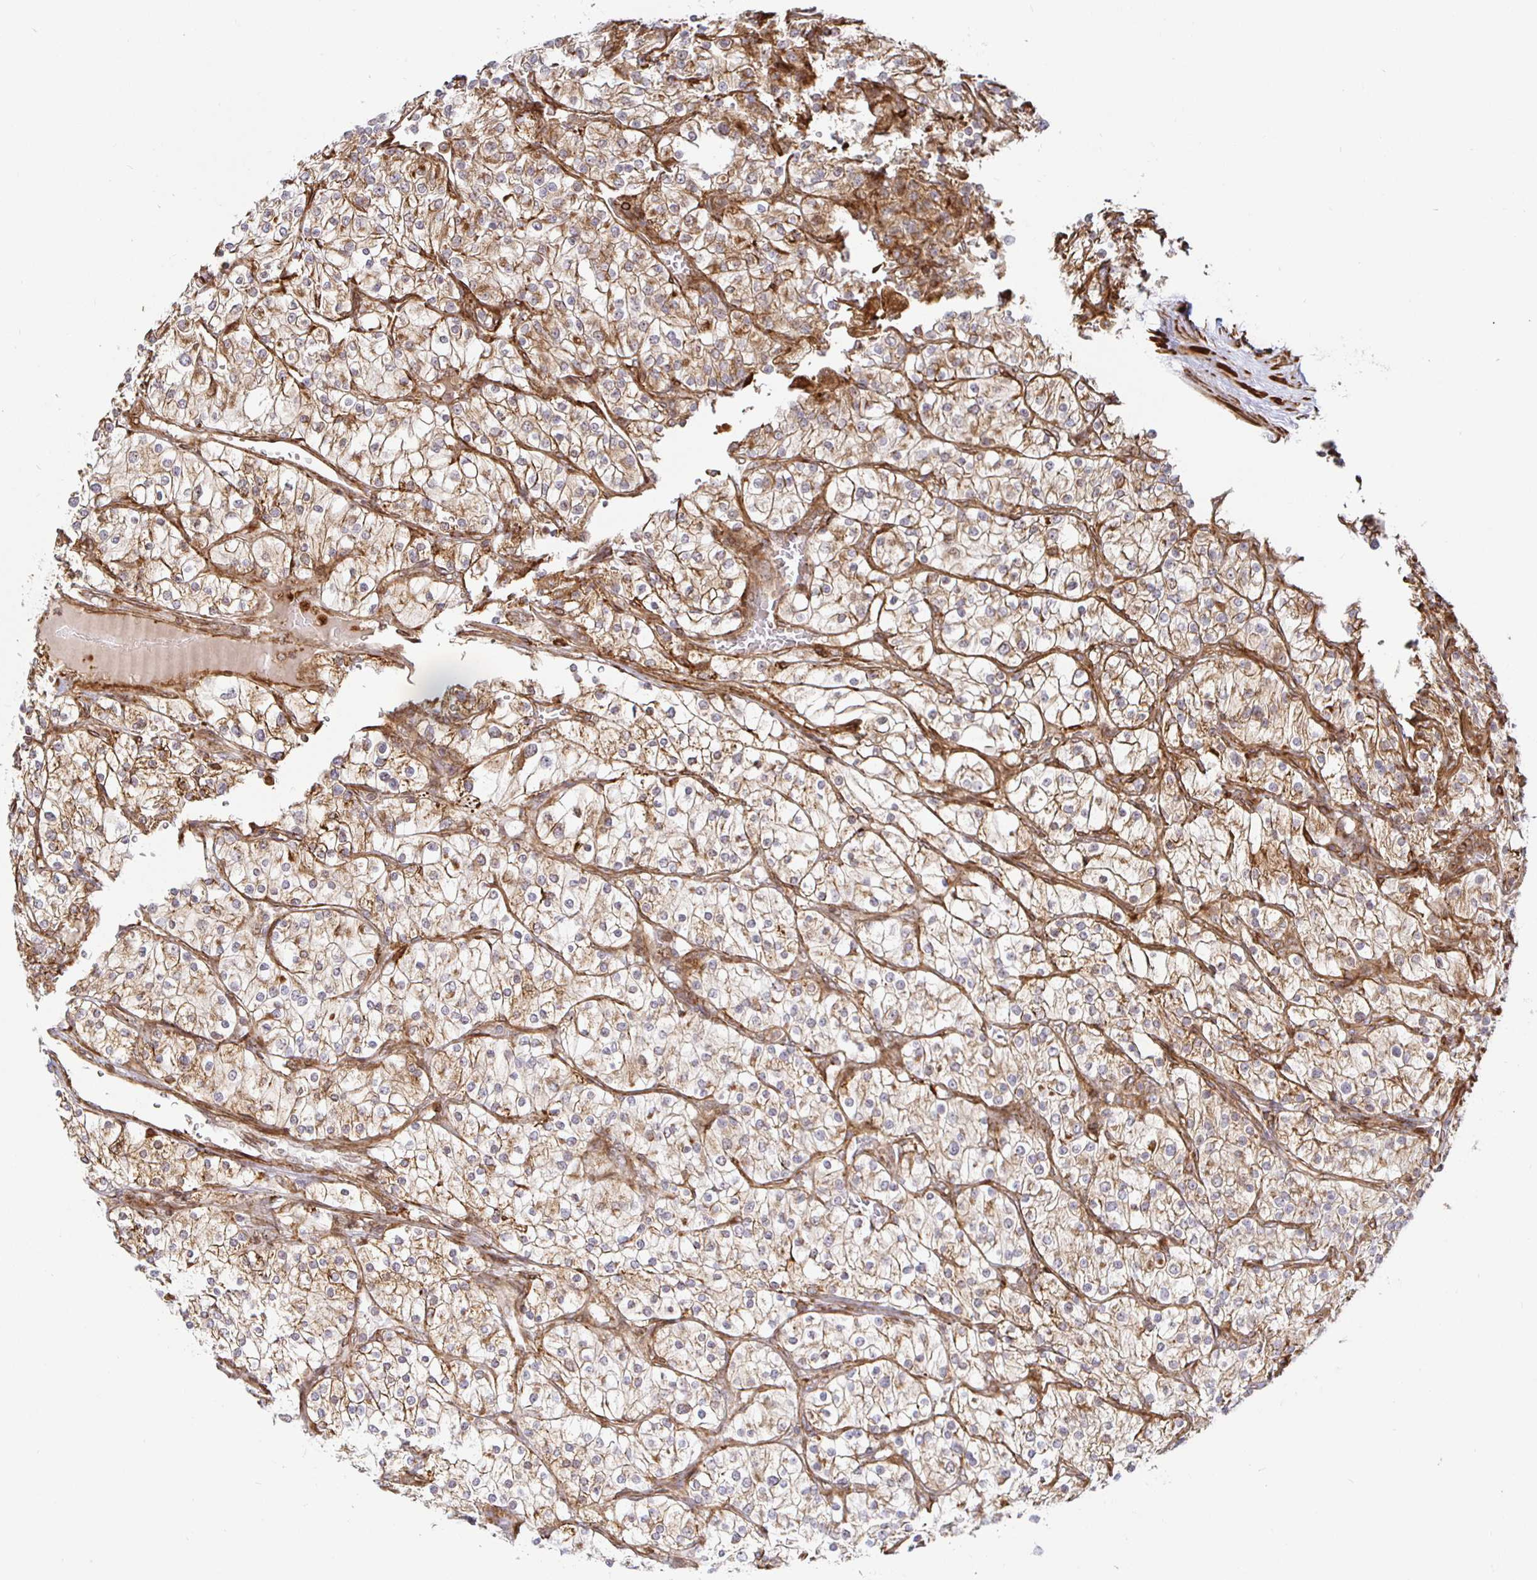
{"staining": {"intensity": "weak", "quantity": ">75%", "location": "cytoplasmic/membranous"}, "tissue": "renal cancer", "cell_type": "Tumor cells", "image_type": "cancer", "snomed": [{"axis": "morphology", "description": "Adenocarcinoma, NOS"}, {"axis": "topography", "description": "Kidney"}], "caption": "A brown stain shows weak cytoplasmic/membranous expression of a protein in renal adenocarcinoma tumor cells.", "gene": "STRAP", "patient": {"sex": "male", "age": 80}}